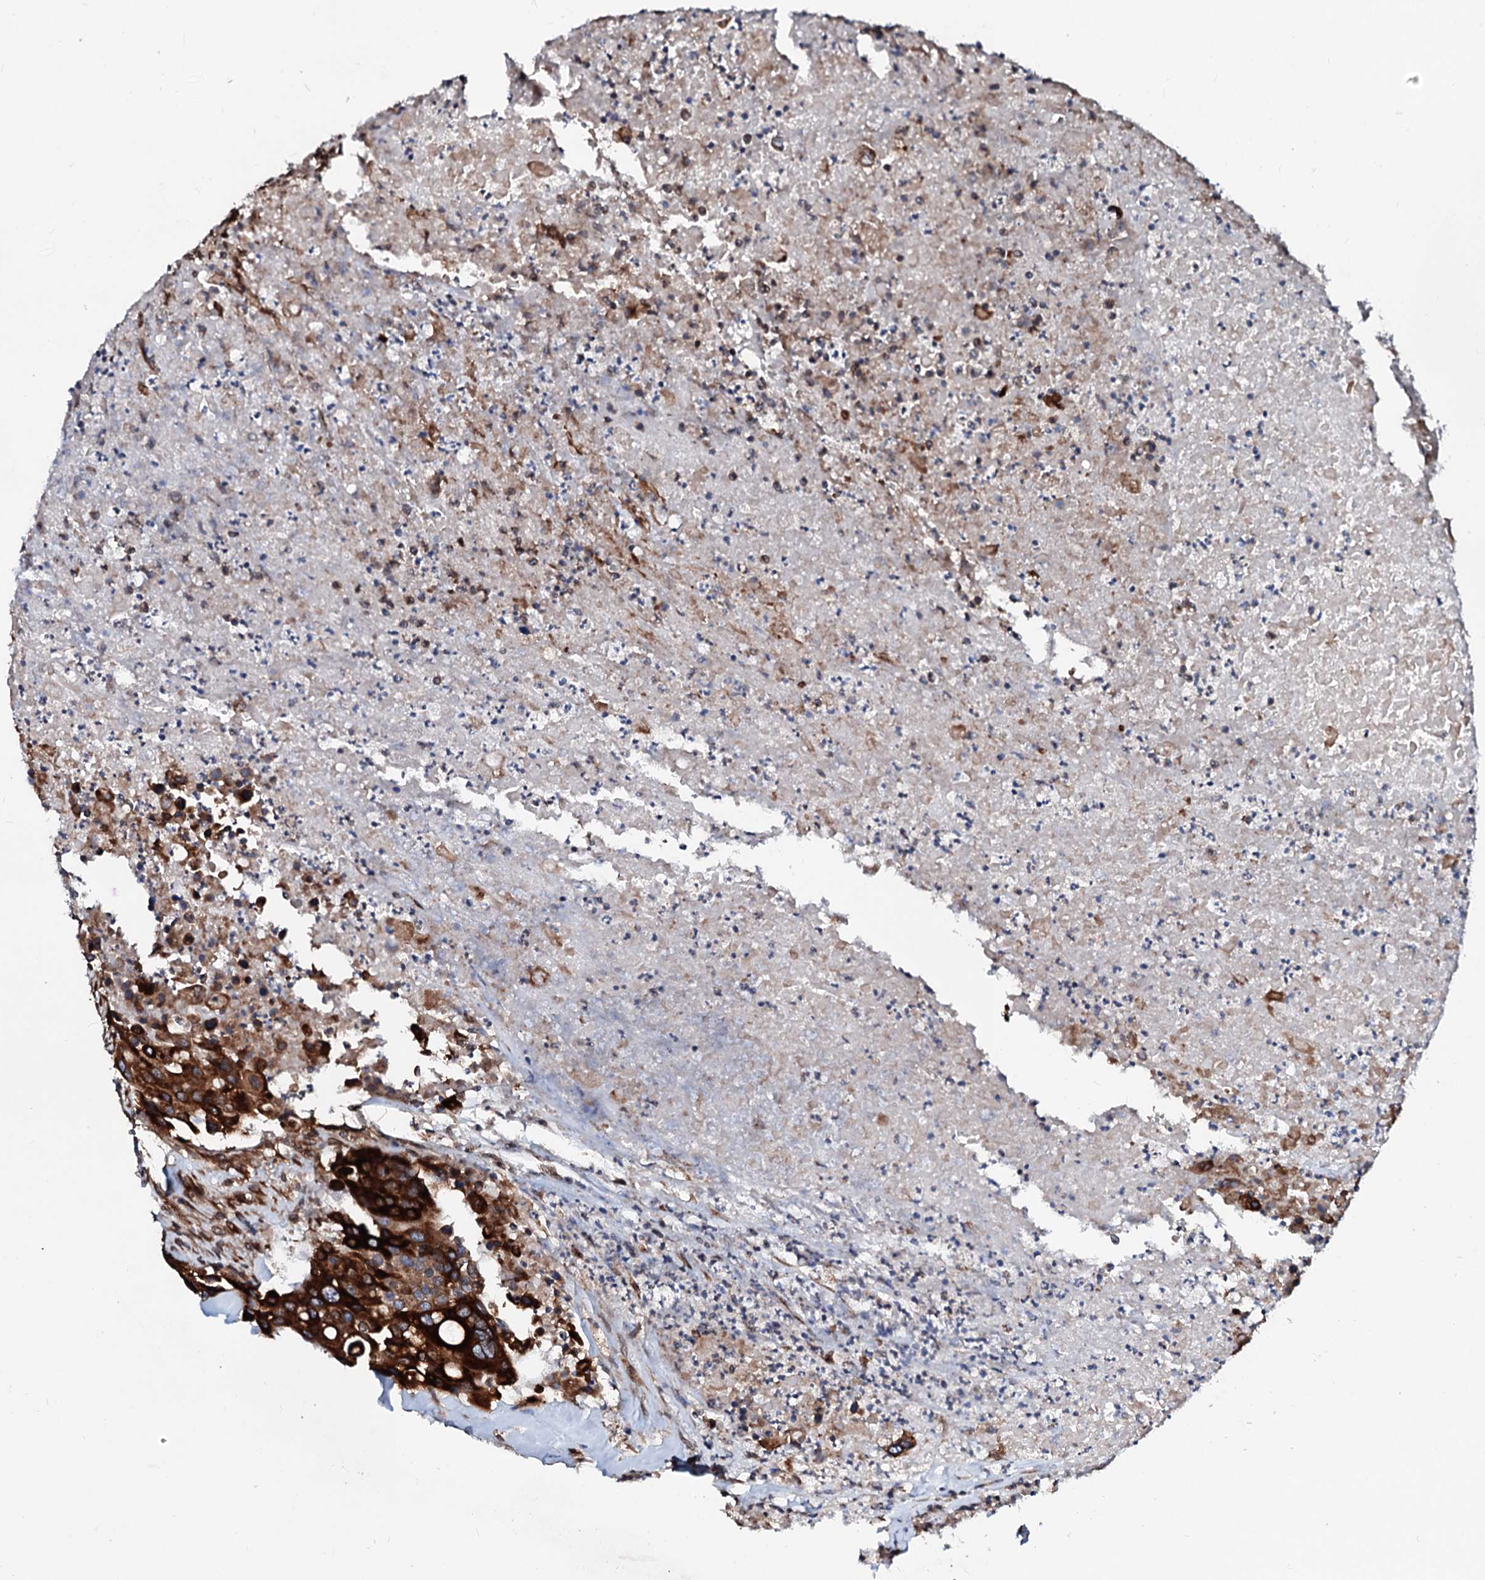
{"staining": {"intensity": "strong", "quantity": ">75%", "location": "cytoplasmic/membranous"}, "tissue": "colorectal cancer", "cell_type": "Tumor cells", "image_type": "cancer", "snomed": [{"axis": "morphology", "description": "Adenocarcinoma, NOS"}, {"axis": "topography", "description": "Colon"}], "caption": "About >75% of tumor cells in human adenocarcinoma (colorectal) display strong cytoplasmic/membranous protein expression as visualized by brown immunohistochemical staining.", "gene": "TMCO3", "patient": {"sex": "male", "age": 77}}